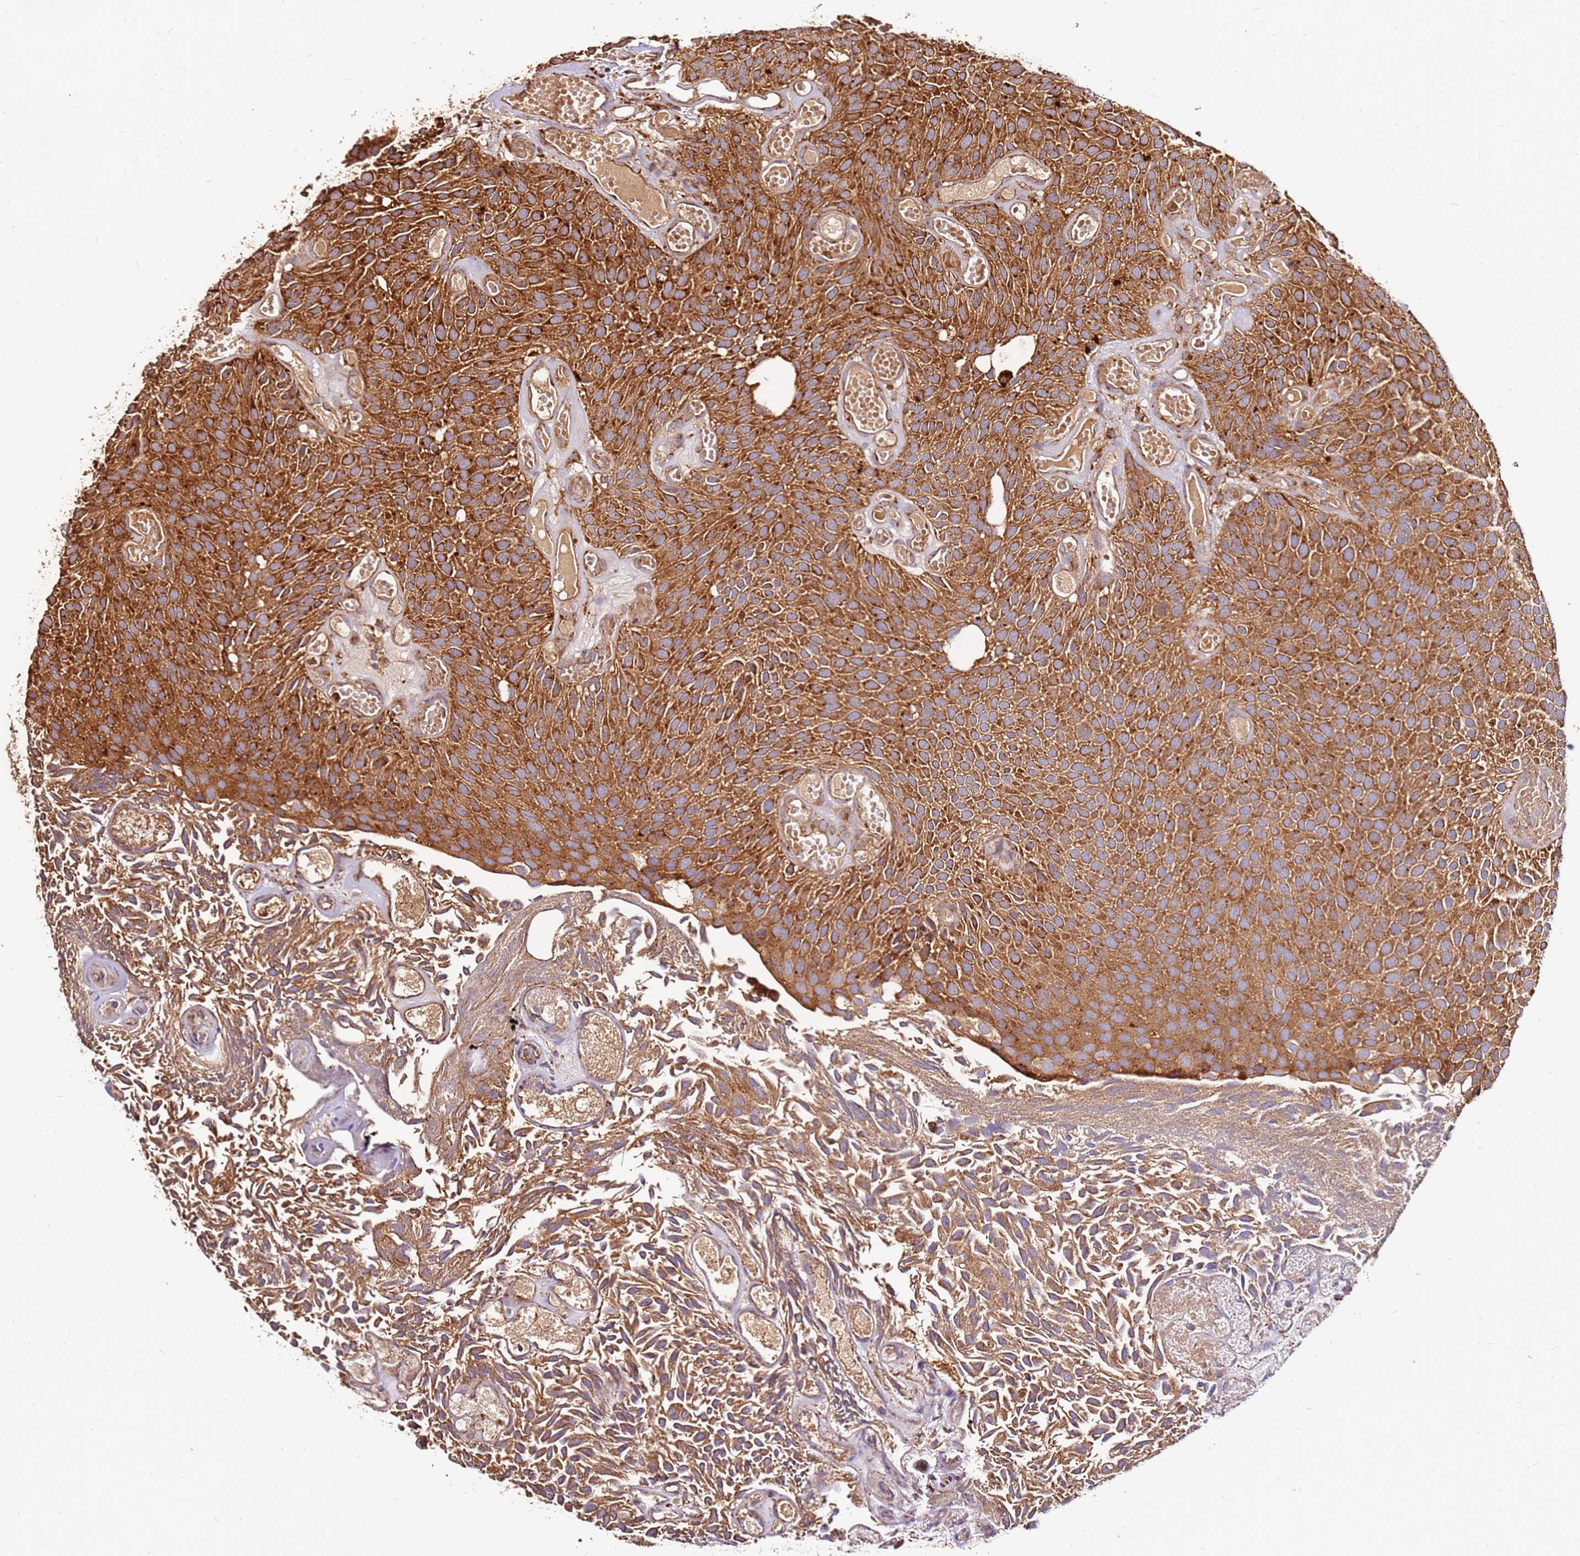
{"staining": {"intensity": "strong", "quantity": ">75%", "location": "cytoplasmic/membranous"}, "tissue": "urothelial cancer", "cell_type": "Tumor cells", "image_type": "cancer", "snomed": [{"axis": "morphology", "description": "Urothelial carcinoma, Low grade"}, {"axis": "topography", "description": "Urinary bladder"}], "caption": "Protein analysis of urothelial cancer tissue exhibits strong cytoplasmic/membranous positivity in approximately >75% of tumor cells.", "gene": "DVL3", "patient": {"sex": "male", "age": 89}}